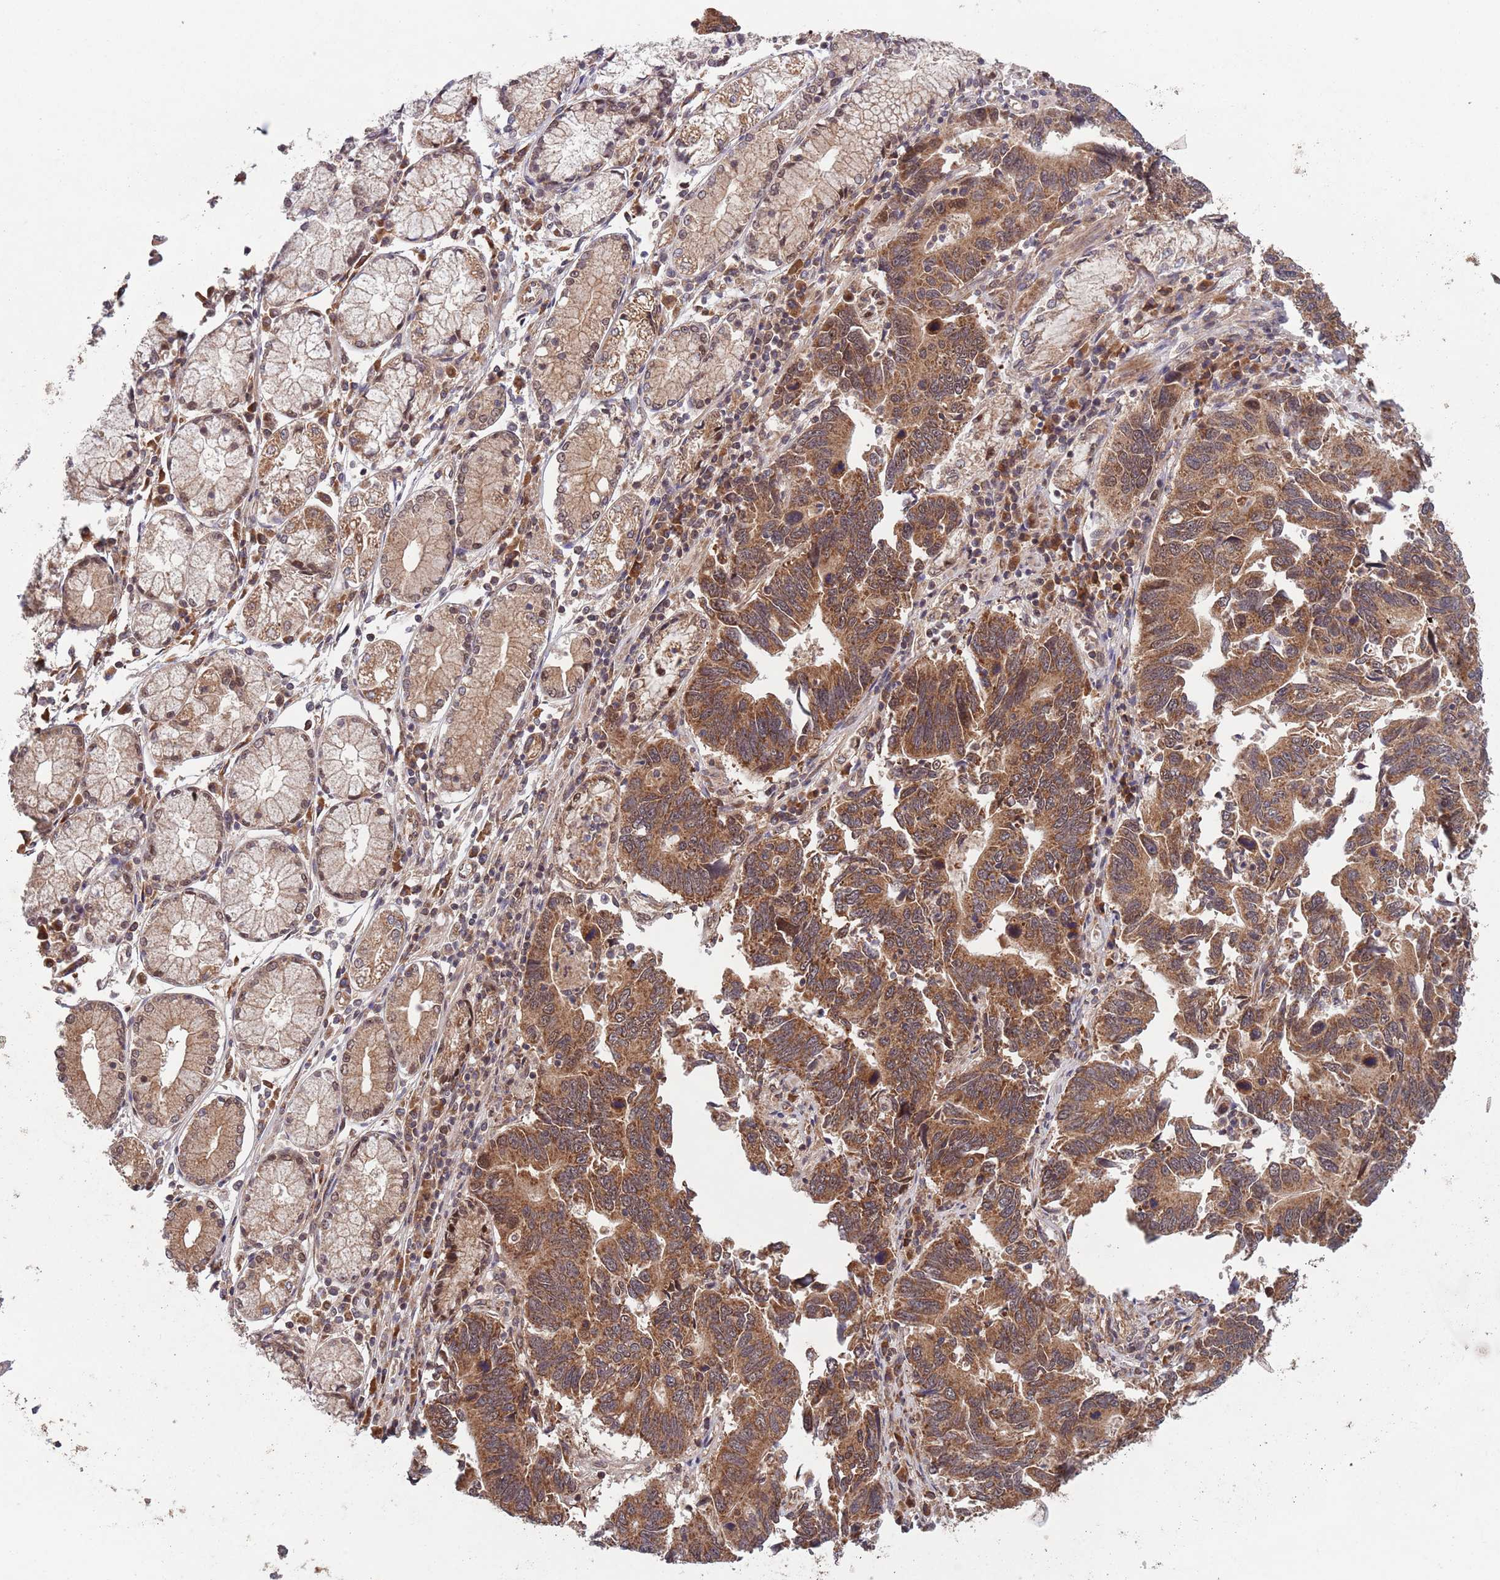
{"staining": {"intensity": "strong", "quantity": ">75%", "location": "cytoplasmic/membranous"}, "tissue": "stomach cancer", "cell_type": "Tumor cells", "image_type": "cancer", "snomed": [{"axis": "morphology", "description": "Adenocarcinoma, NOS"}, {"axis": "topography", "description": "Stomach"}], "caption": "Tumor cells demonstrate high levels of strong cytoplasmic/membranous staining in about >75% of cells in human stomach cancer (adenocarcinoma).", "gene": "MFNG", "patient": {"sex": "male", "age": 59}}